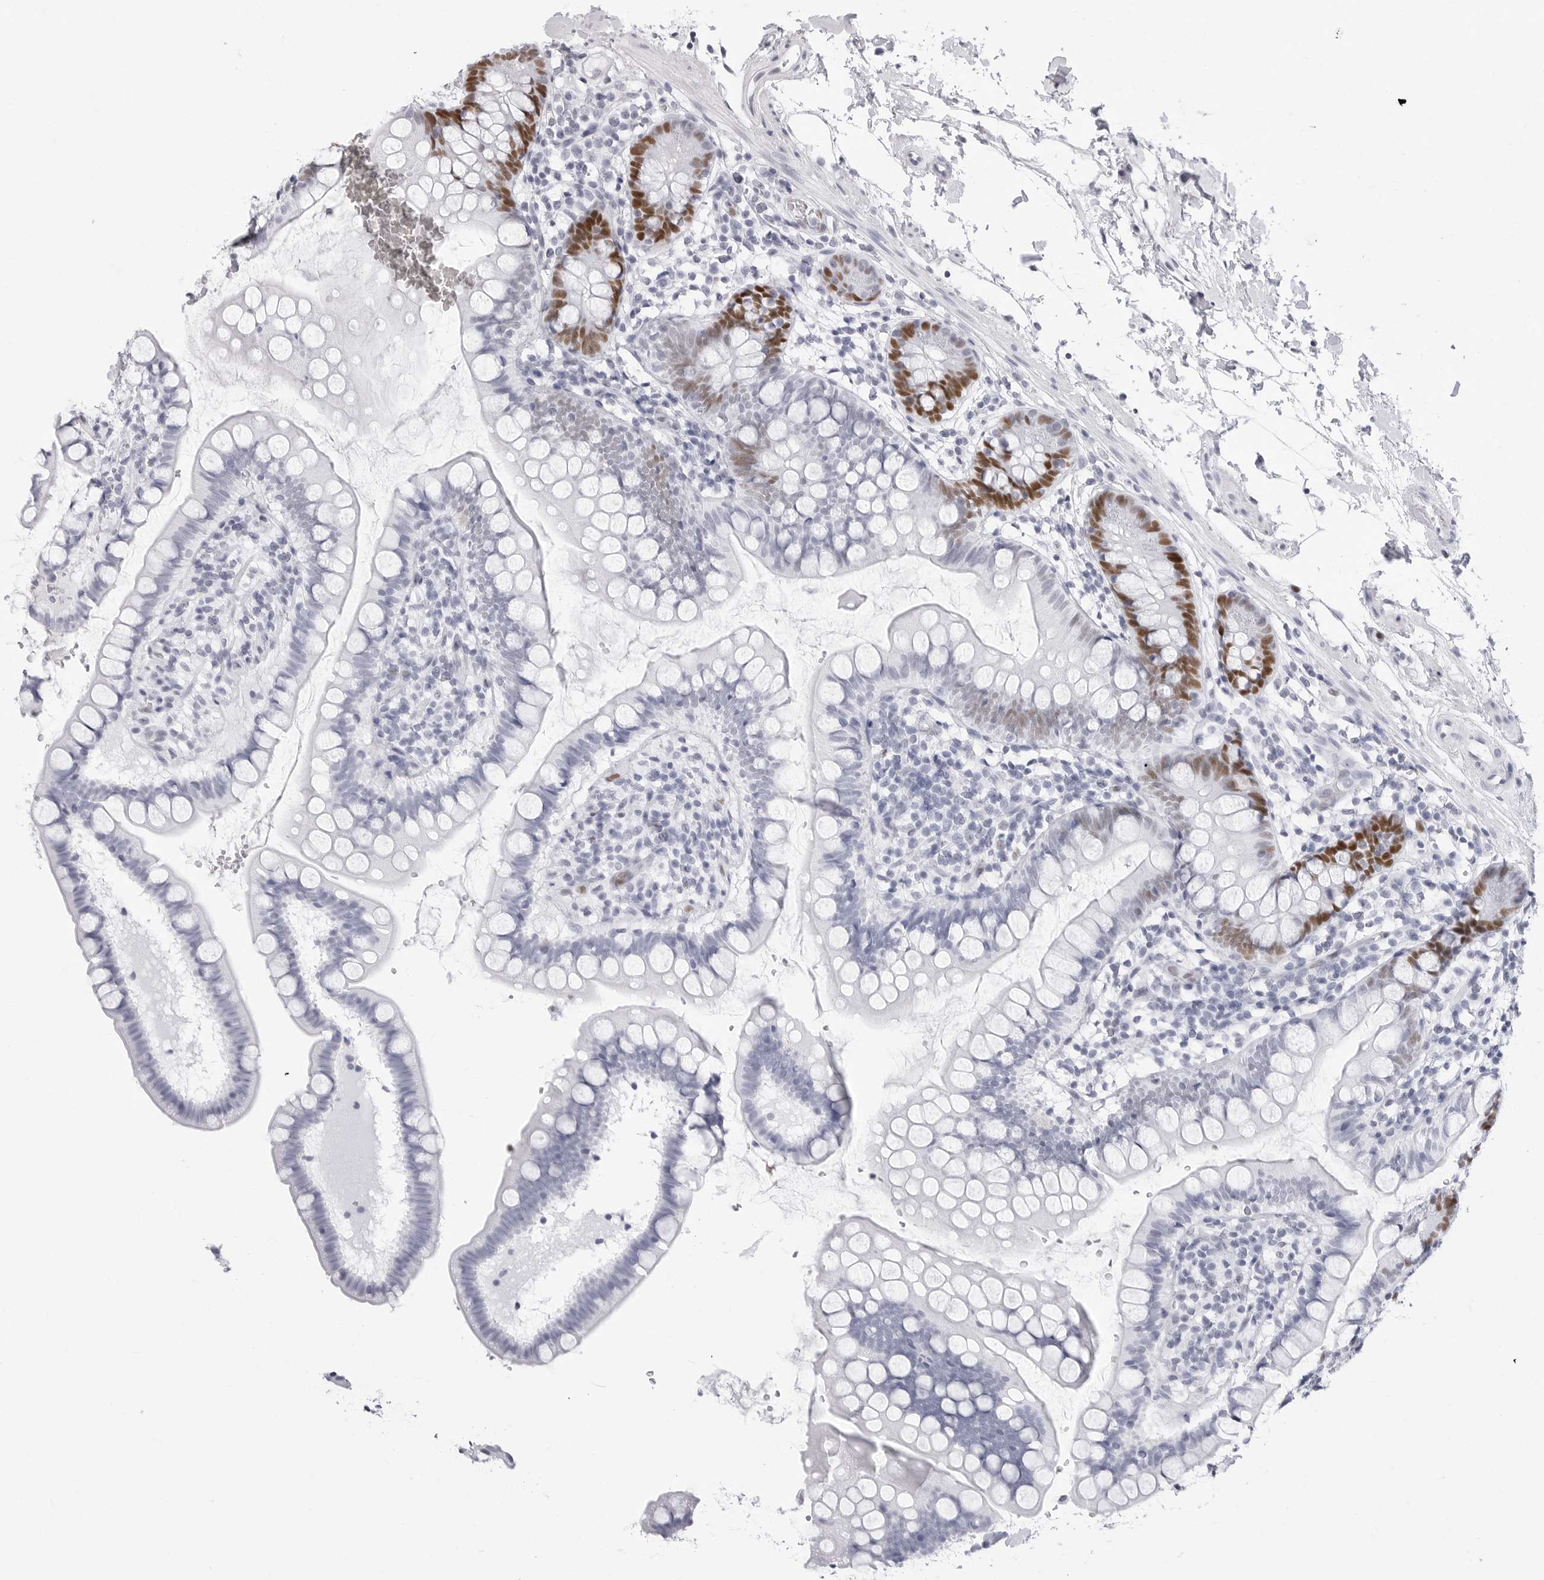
{"staining": {"intensity": "strong", "quantity": "25%-75%", "location": "nuclear"}, "tissue": "small intestine", "cell_type": "Glandular cells", "image_type": "normal", "snomed": [{"axis": "morphology", "description": "Normal tissue, NOS"}, {"axis": "topography", "description": "Small intestine"}], "caption": "Protein expression analysis of unremarkable human small intestine reveals strong nuclear expression in approximately 25%-75% of glandular cells. The staining was performed using DAB (3,3'-diaminobenzidine), with brown indicating positive protein expression. Nuclei are stained blue with hematoxylin.", "gene": "NASP", "patient": {"sex": "female", "age": 84}}